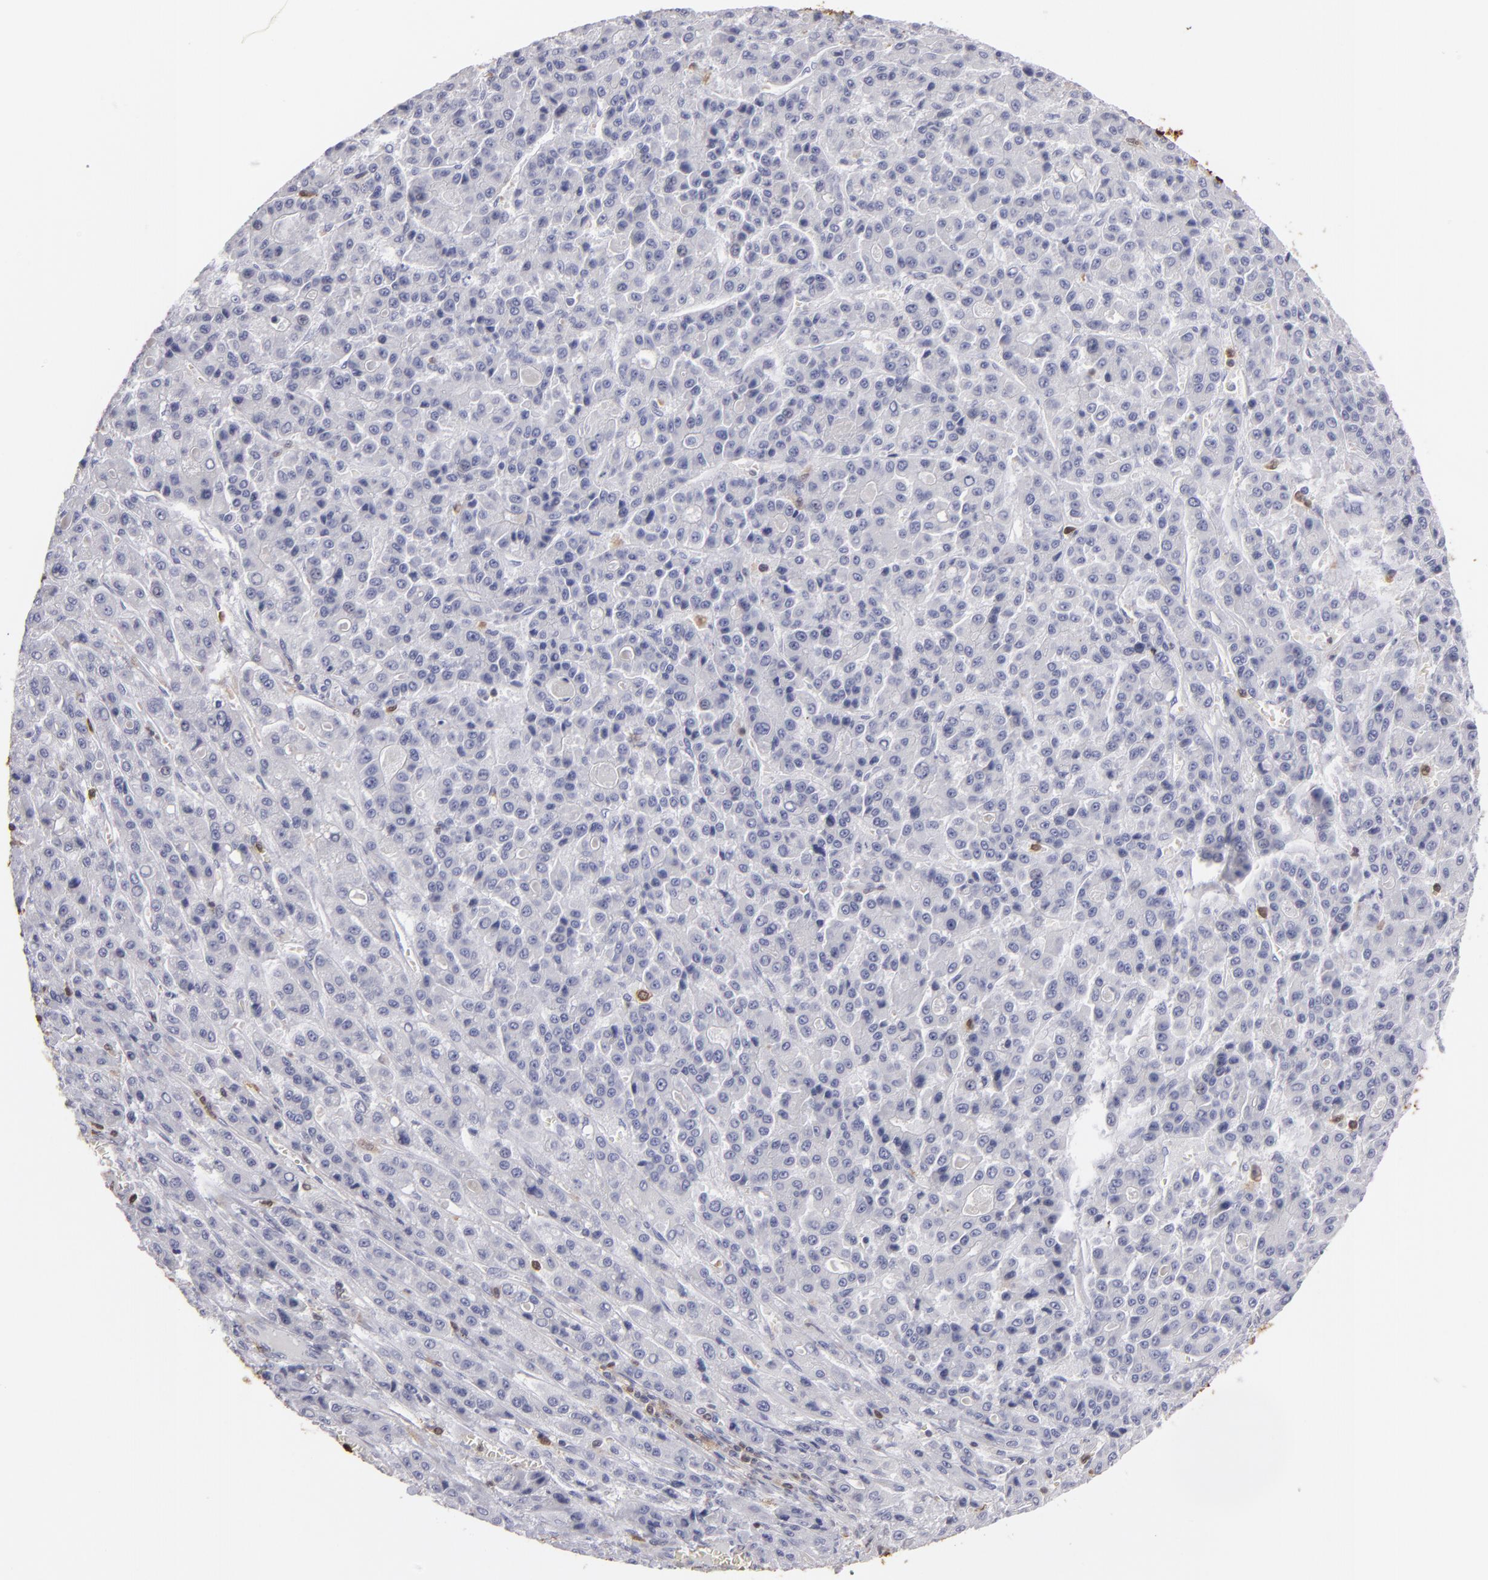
{"staining": {"intensity": "negative", "quantity": "none", "location": "none"}, "tissue": "liver cancer", "cell_type": "Tumor cells", "image_type": "cancer", "snomed": [{"axis": "morphology", "description": "Carcinoma, Hepatocellular, NOS"}, {"axis": "topography", "description": "Liver"}], "caption": "Protein analysis of liver cancer shows no significant staining in tumor cells. The staining is performed using DAB brown chromogen with nuclei counter-stained in using hematoxylin.", "gene": "S100A2", "patient": {"sex": "male", "age": 70}}